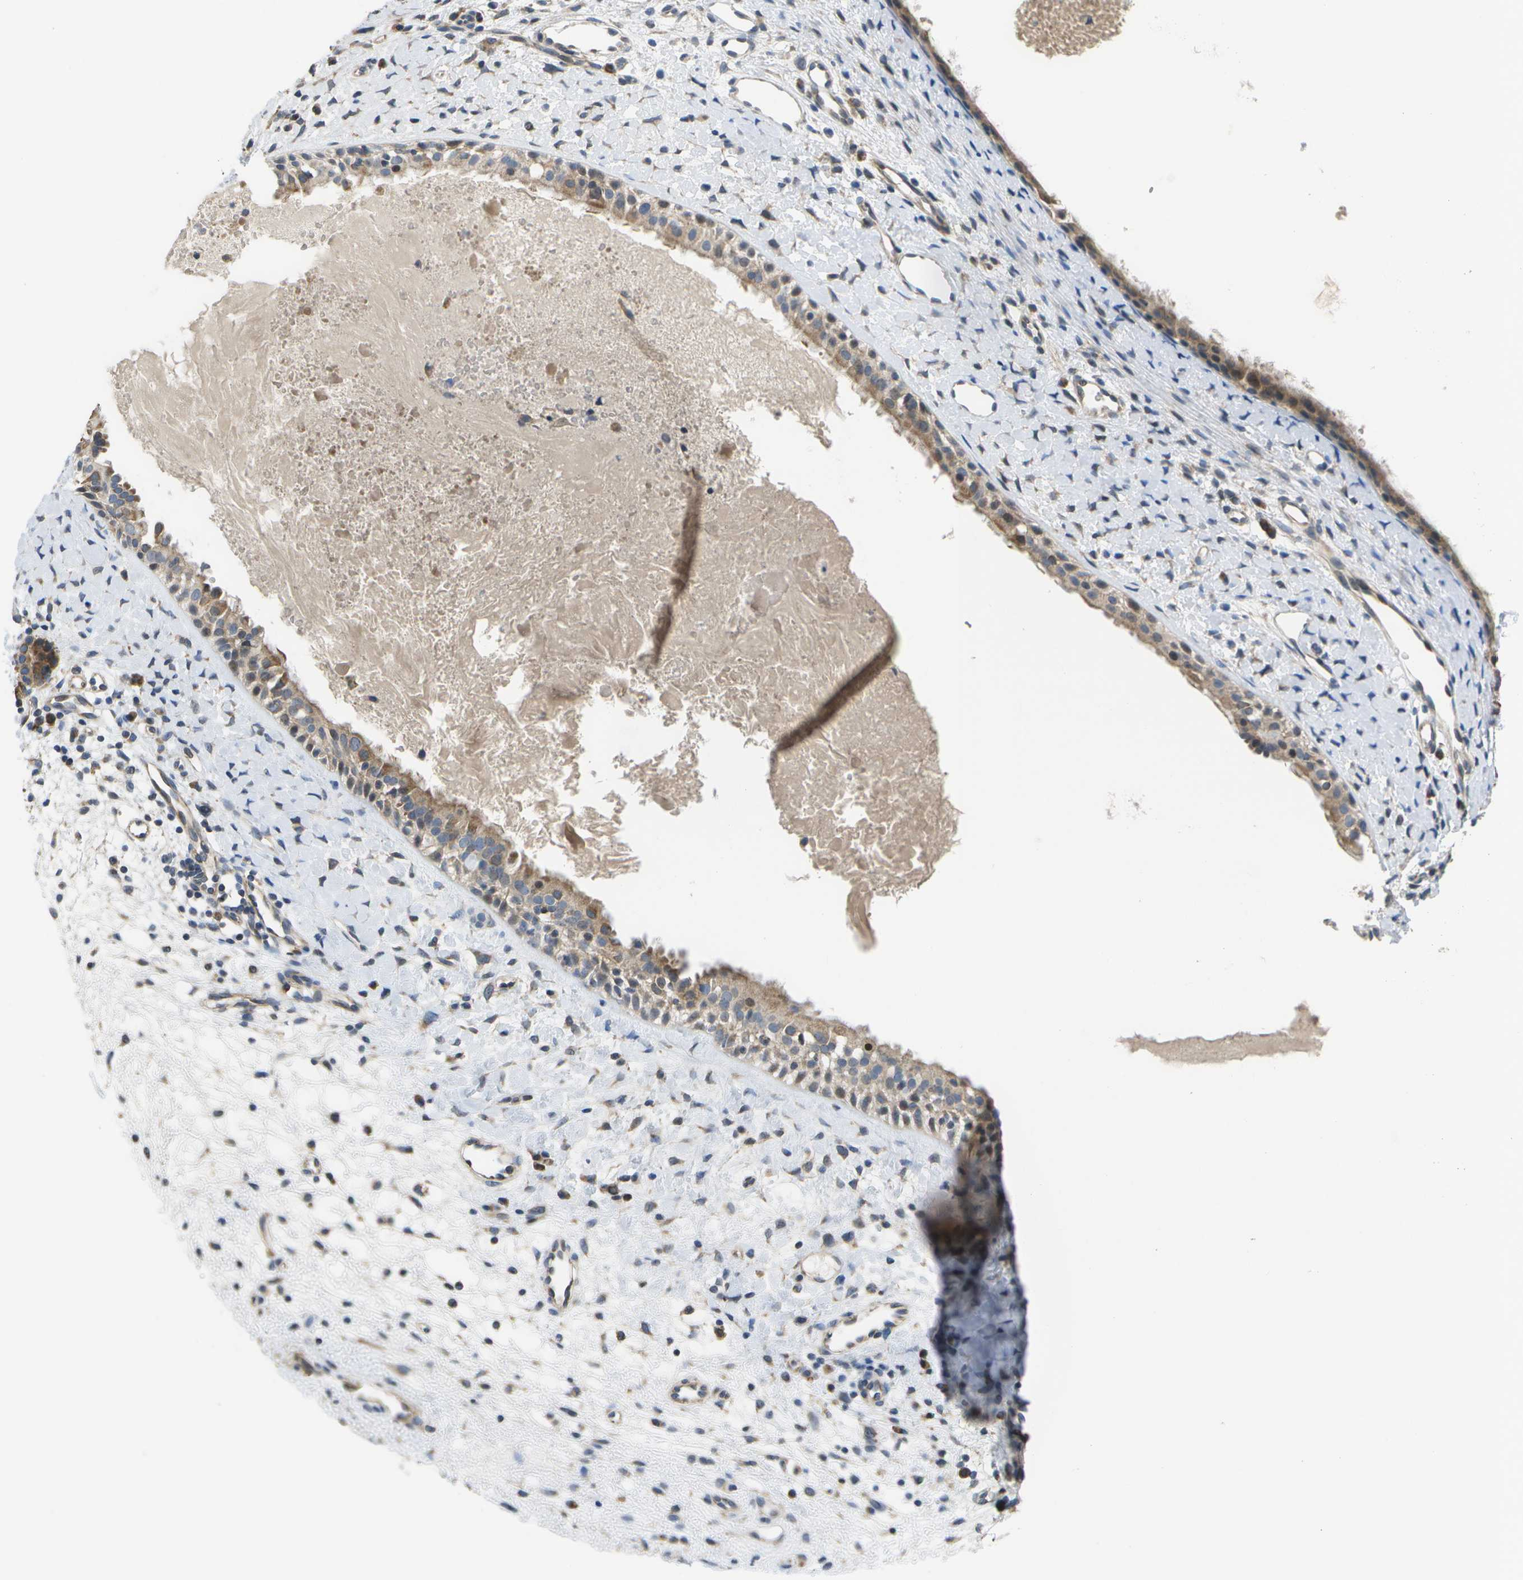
{"staining": {"intensity": "moderate", "quantity": ">75%", "location": "cytoplasmic/membranous,nuclear"}, "tissue": "nasopharynx", "cell_type": "Respiratory epithelial cells", "image_type": "normal", "snomed": [{"axis": "morphology", "description": "Normal tissue, NOS"}, {"axis": "topography", "description": "Nasopharynx"}], "caption": "Respiratory epithelial cells display medium levels of moderate cytoplasmic/membranous,nuclear expression in approximately >75% of cells in unremarkable nasopharynx. (DAB IHC, brown staining for protein, blue staining for nuclei).", "gene": "HADHA", "patient": {"sex": "male", "age": 22}}